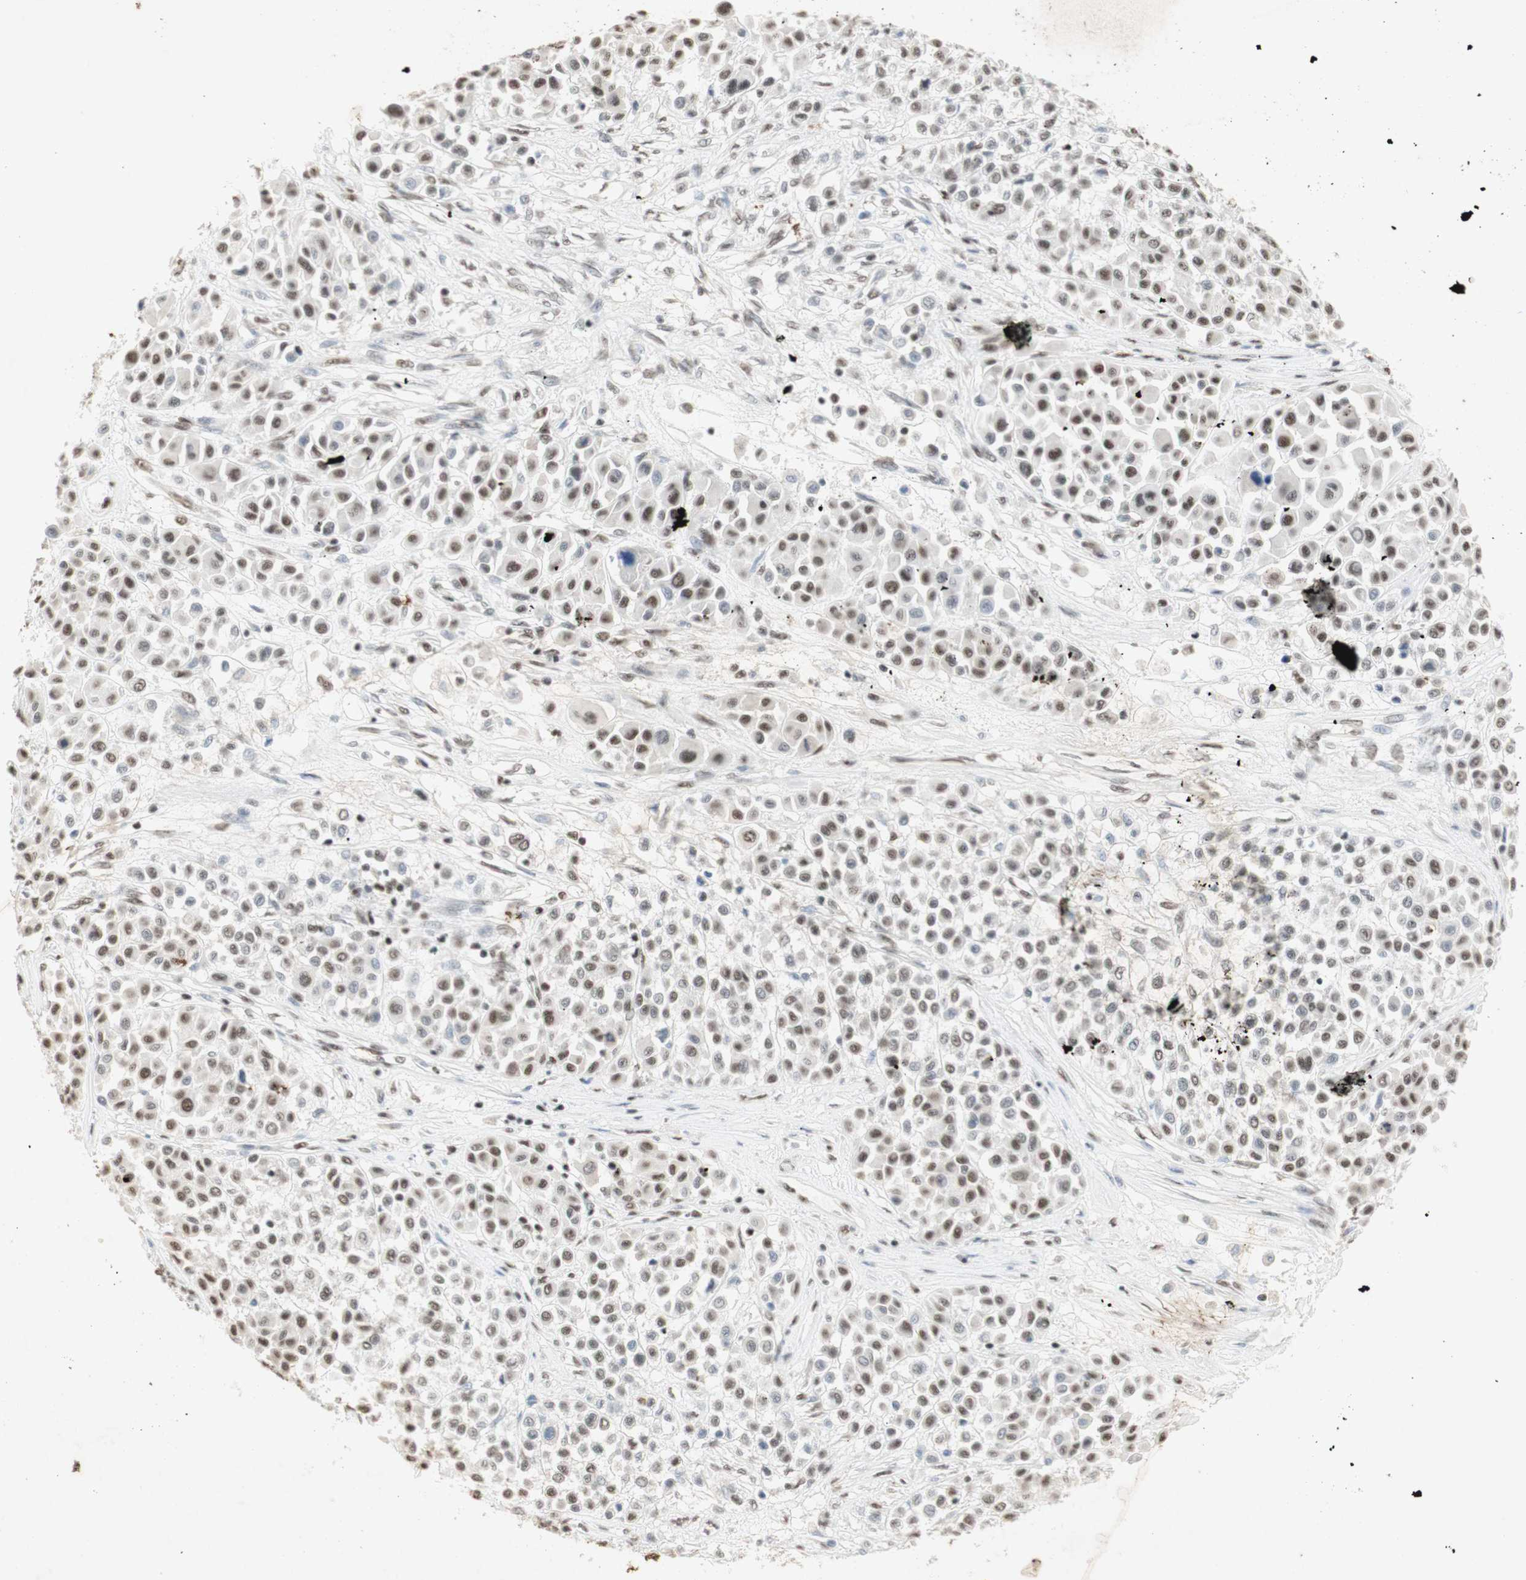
{"staining": {"intensity": "moderate", "quantity": ">75%", "location": "nuclear"}, "tissue": "melanoma", "cell_type": "Tumor cells", "image_type": "cancer", "snomed": [{"axis": "morphology", "description": "Malignant melanoma, Metastatic site"}, {"axis": "topography", "description": "Soft tissue"}], "caption": "An immunohistochemistry (IHC) histopathology image of tumor tissue is shown. Protein staining in brown highlights moderate nuclear positivity in malignant melanoma (metastatic site) within tumor cells.", "gene": "SNRPB", "patient": {"sex": "male", "age": 41}}